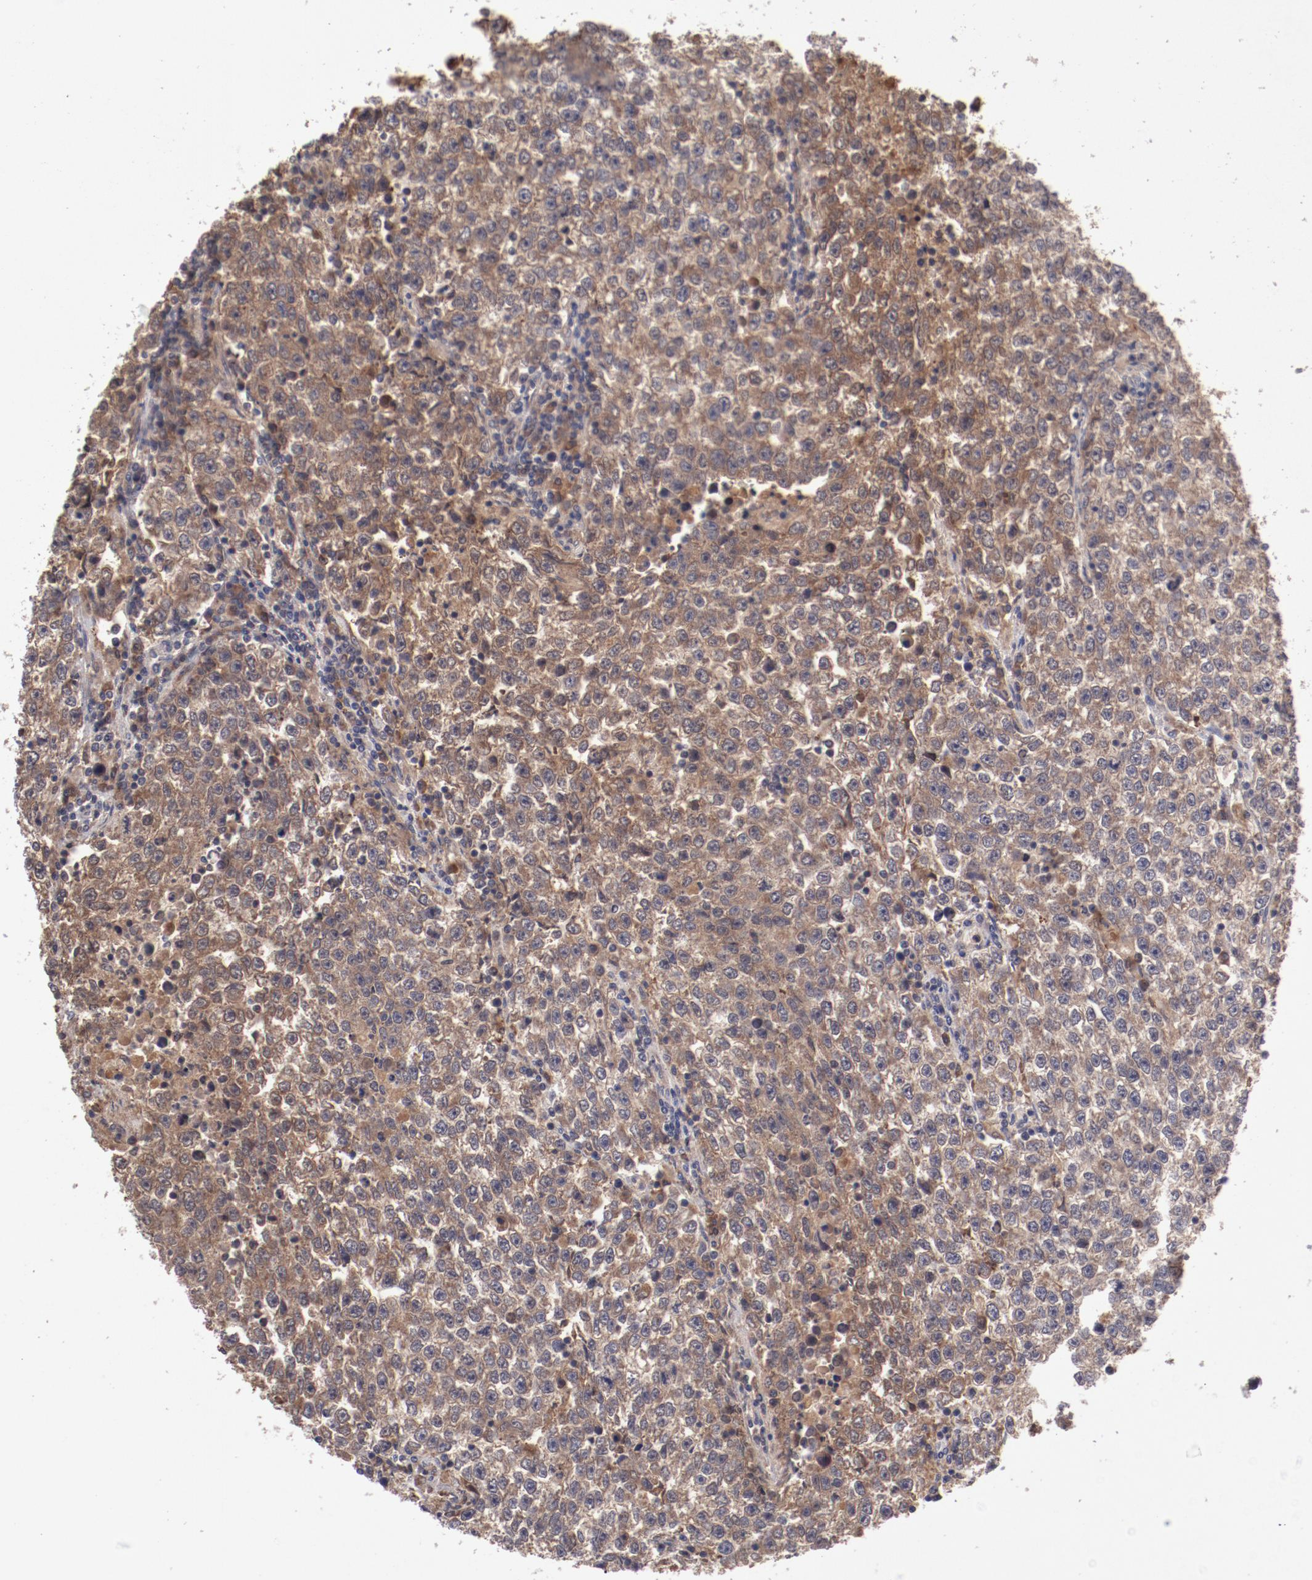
{"staining": {"intensity": "moderate", "quantity": ">75%", "location": "cytoplasmic/membranous"}, "tissue": "testis cancer", "cell_type": "Tumor cells", "image_type": "cancer", "snomed": [{"axis": "morphology", "description": "Seminoma, NOS"}, {"axis": "topography", "description": "Testis"}], "caption": "Protein staining by immunohistochemistry shows moderate cytoplasmic/membranous expression in about >75% of tumor cells in testis cancer (seminoma).", "gene": "CP", "patient": {"sex": "male", "age": 36}}